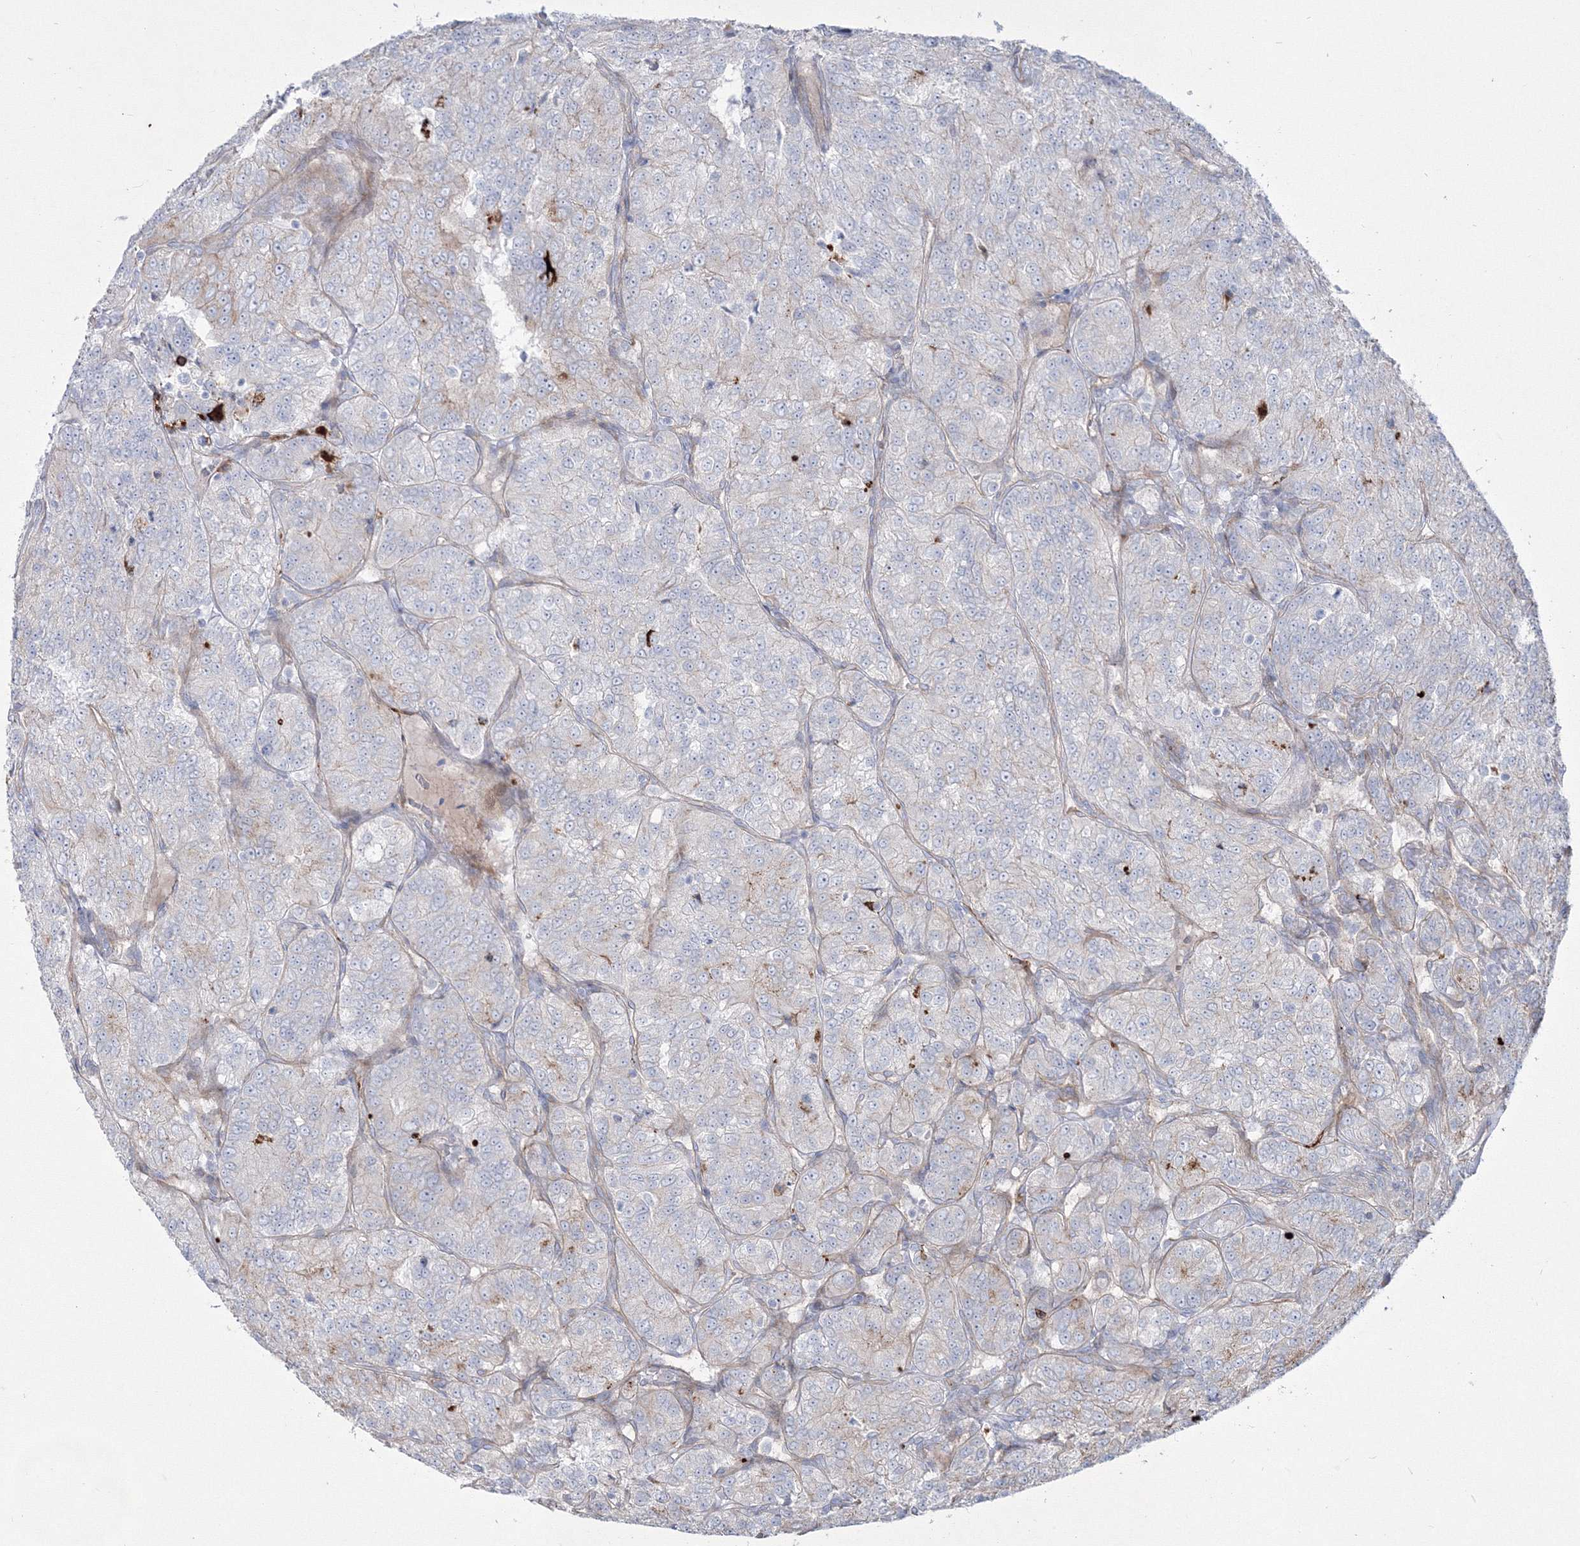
{"staining": {"intensity": "weak", "quantity": "<25%", "location": "cytoplasmic/membranous"}, "tissue": "renal cancer", "cell_type": "Tumor cells", "image_type": "cancer", "snomed": [{"axis": "morphology", "description": "Adenocarcinoma, NOS"}, {"axis": "topography", "description": "Kidney"}], "caption": "A high-resolution photomicrograph shows IHC staining of renal cancer, which displays no significant expression in tumor cells. (Brightfield microscopy of DAB immunohistochemistry (IHC) at high magnification).", "gene": "HYAL2", "patient": {"sex": "female", "age": 63}}